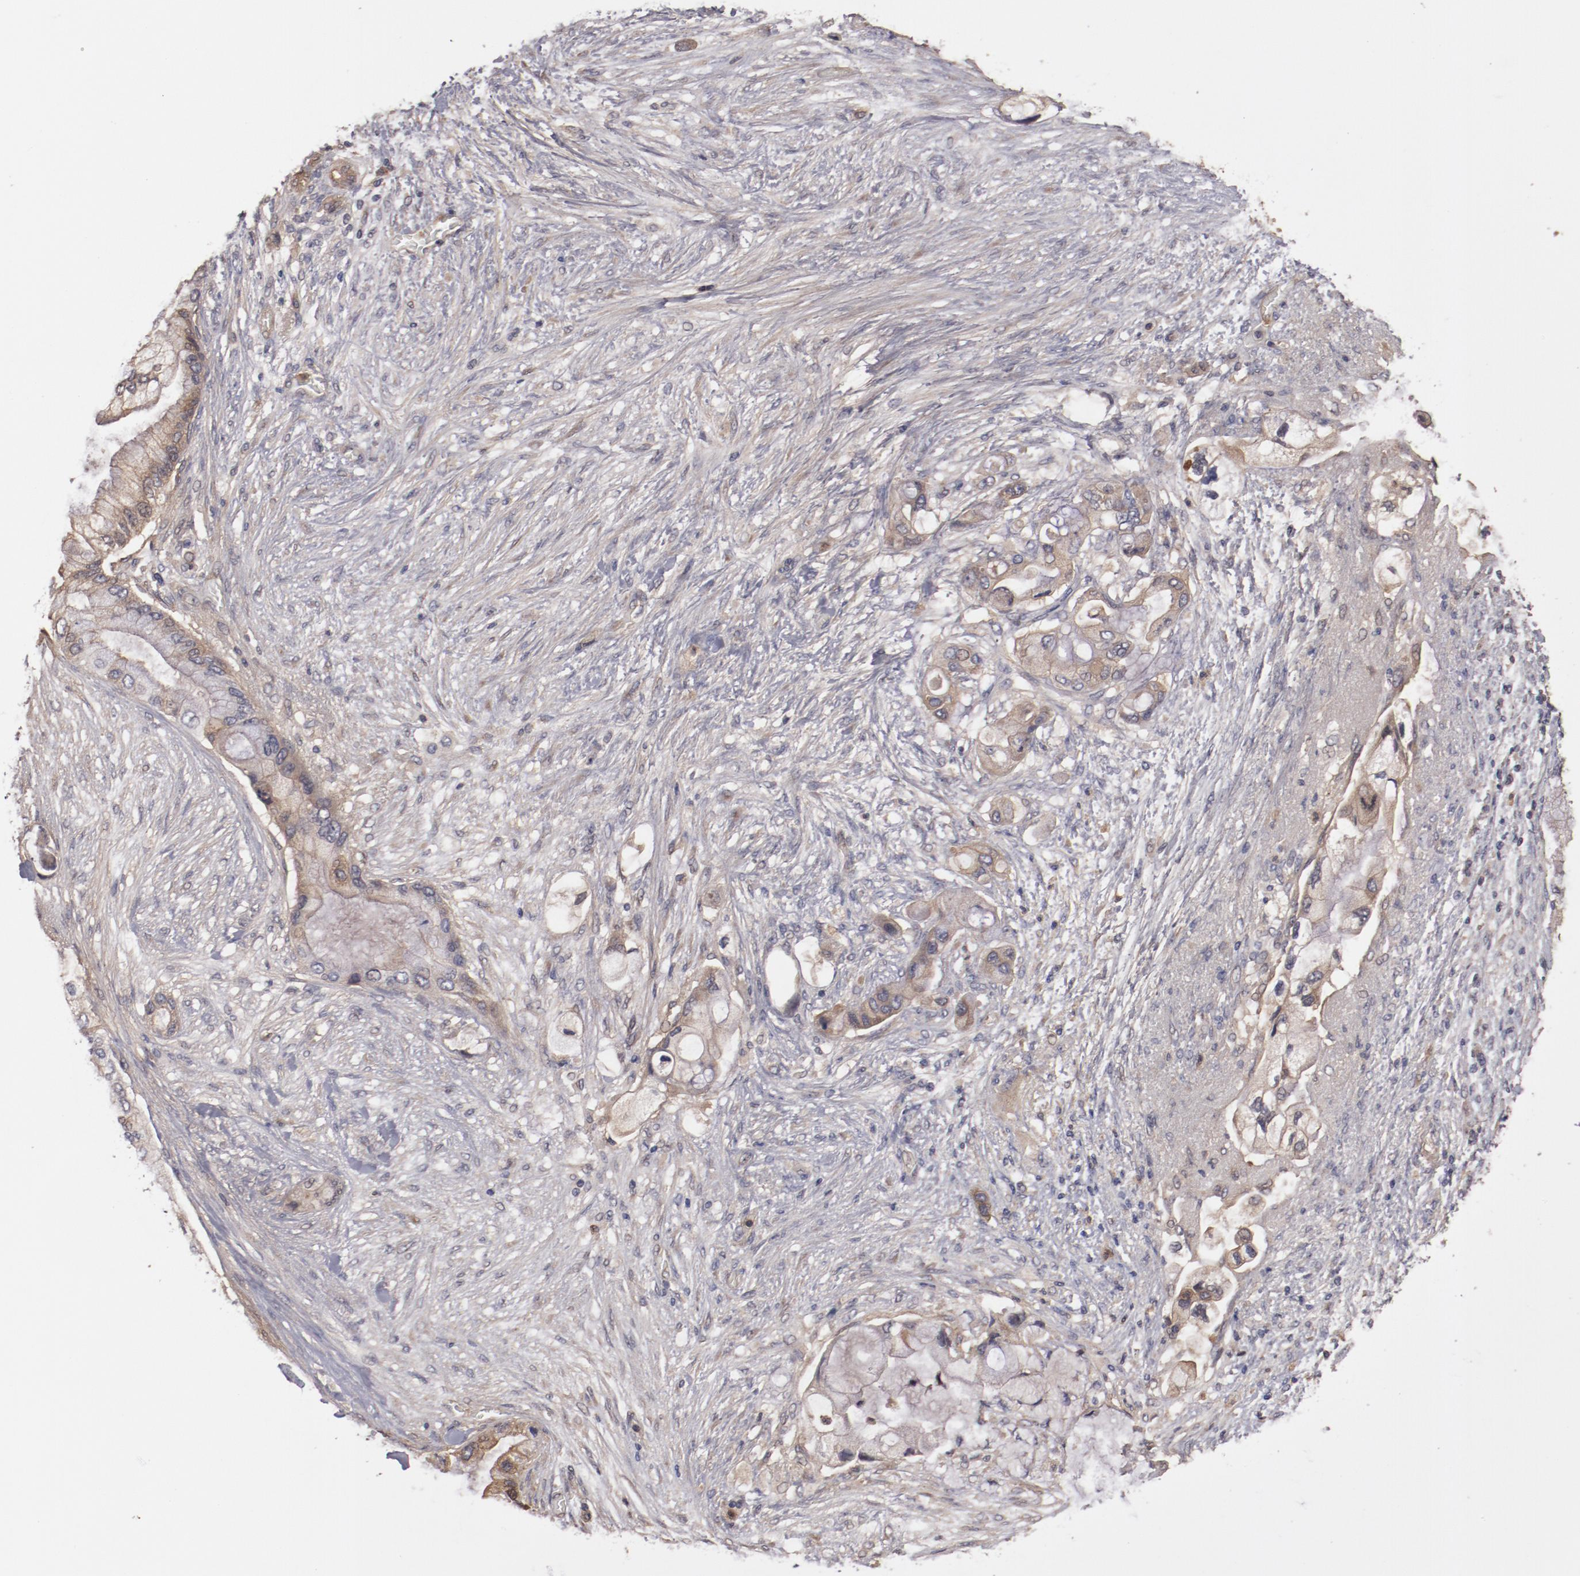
{"staining": {"intensity": "moderate", "quantity": "25%-75%", "location": "cytoplasmic/membranous"}, "tissue": "pancreatic cancer", "cell_type": "Tumor cells", "image_type": "cancer", "snomed": [{"axis": "morphology", "description": "Adenocarcinoma, NOS"}, {"axis": "topography", "description": "Pancreas"}], "caption": "Immunohistochemistry (IHC) of pancreatic cancer (adenocarcinoma) exhibits medium levels of moderate cytoplasmic/membranous staining in approximately 25%-75% of tumor cells.", "gene": "SERPINA7", "patient": {"sex": "female", "age": 59}}